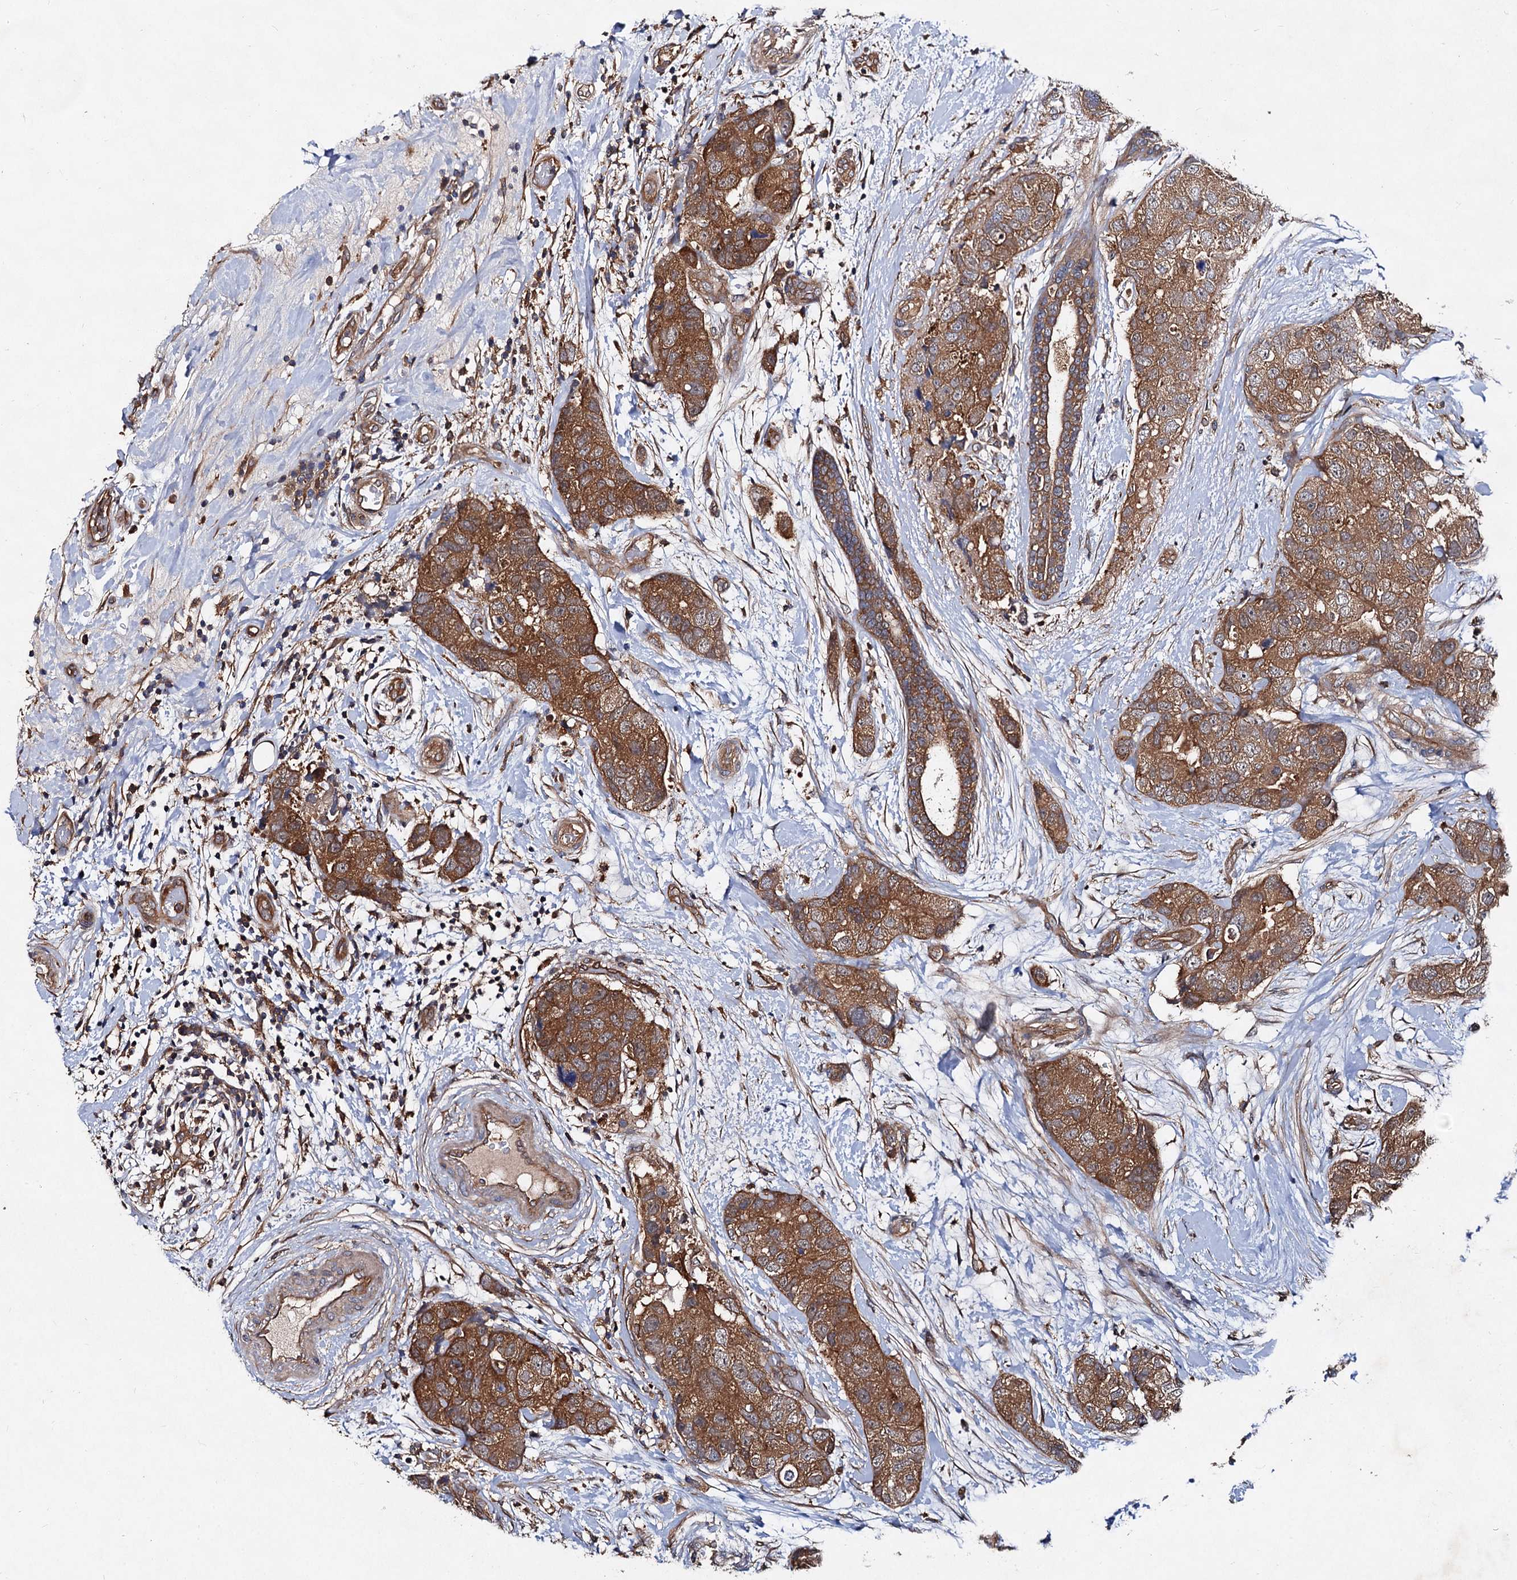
{"staining": {"intensity": "moderate", "quantity": ">75%", "location": "cytoplasmic/membranous"}, "tissue": "breast cancer", "cell_type": "Tumor cells", "image_type": "cancer", "snomed": [{"axis": "morphology", "description": "Duct carcinoma"}, {"axis": "topography", "description": "Breast"}], "caption": "An image of human breast cancer stained for a protein displays moderate cytoplasmic/membranous brown staining in tumor cells.", "gene": "VPS29", "patient": {"sex": "female", "age": 62}}